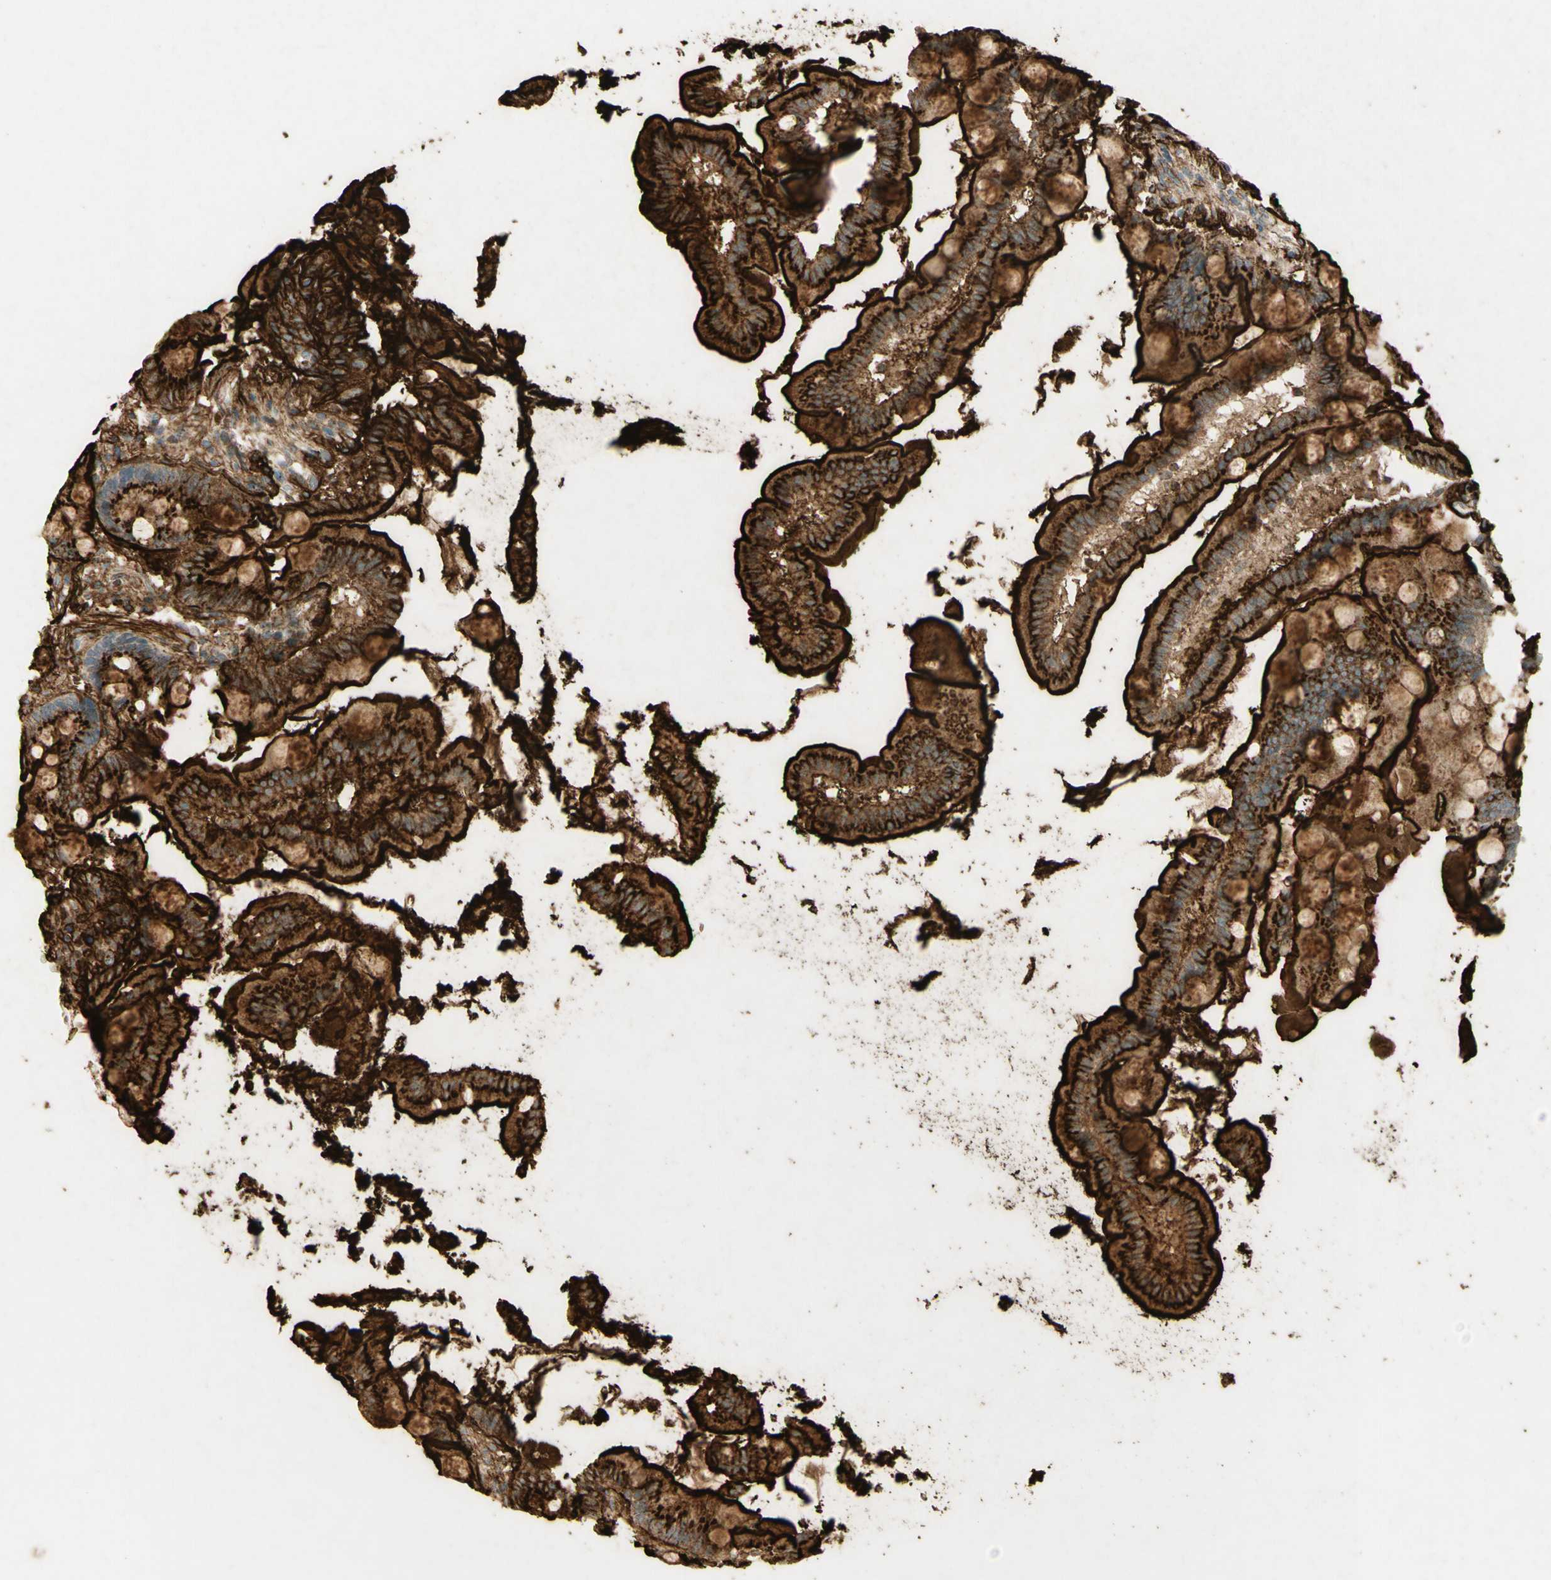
{"staining": {"intensity": "strong", "quantity": "25%-75%", "location": "cytoplasmic/membranous"}, "tissue": "small intestine", "cell_type": "Glandular cells", "image_type": "normal", "snomed": [{"axis": "morphology", "description": "Normal tissue, NOS"}, {"axis": "topography", "description": "Small intestine"}], "caption": "DAB (3,3'-diaminobenzidine) immunohistochemical staining of unremarkable small intestine displays strong cytoplasmic/membranous protein positivity in approximately 25%-75% of glandular cells.", "gene": "TNN", "patient": {"sex": "female", "age": 56}}